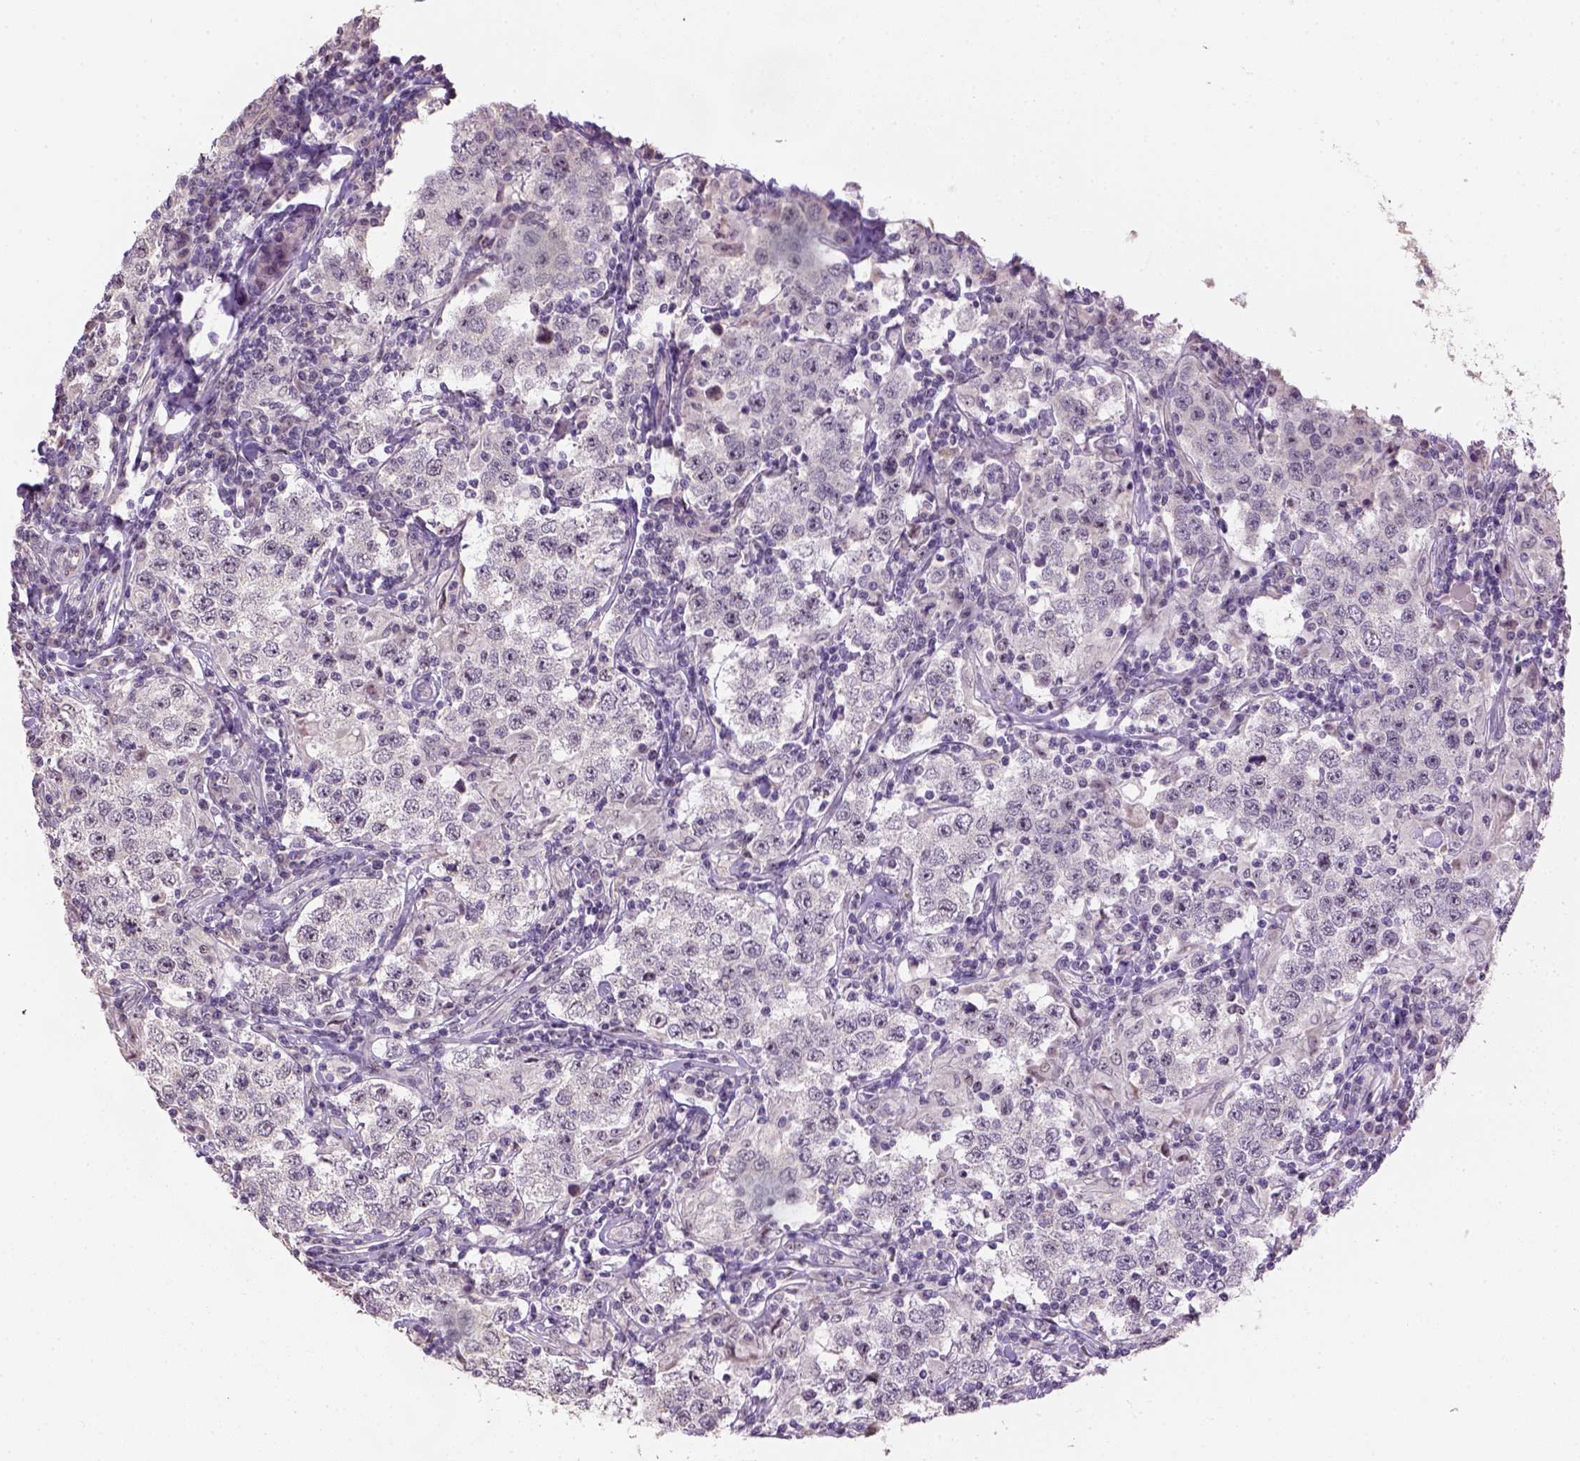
{"staining": {"intensity": "negative", "quantity": "none", "location": "none"}, "tissue": "testis cancer", "cell_type": "Tumor cells", "image_type": "cancer", "snomed": [{"axis": "morphology", "description": "Seminoma, NOS"}, {"axis": "morphology", "description": "Carcinoma, Embryonal, NOS"}, {"axis": "topography", "description": "Testis"}], "caption": "This is an immunohistochemistry (IHC) histopathology image of testis cancer (embryonal carcinoma). There is no expression in tumor cells.", "gene": "DDX50", "patient": {"sex": "male", "age": 41}}